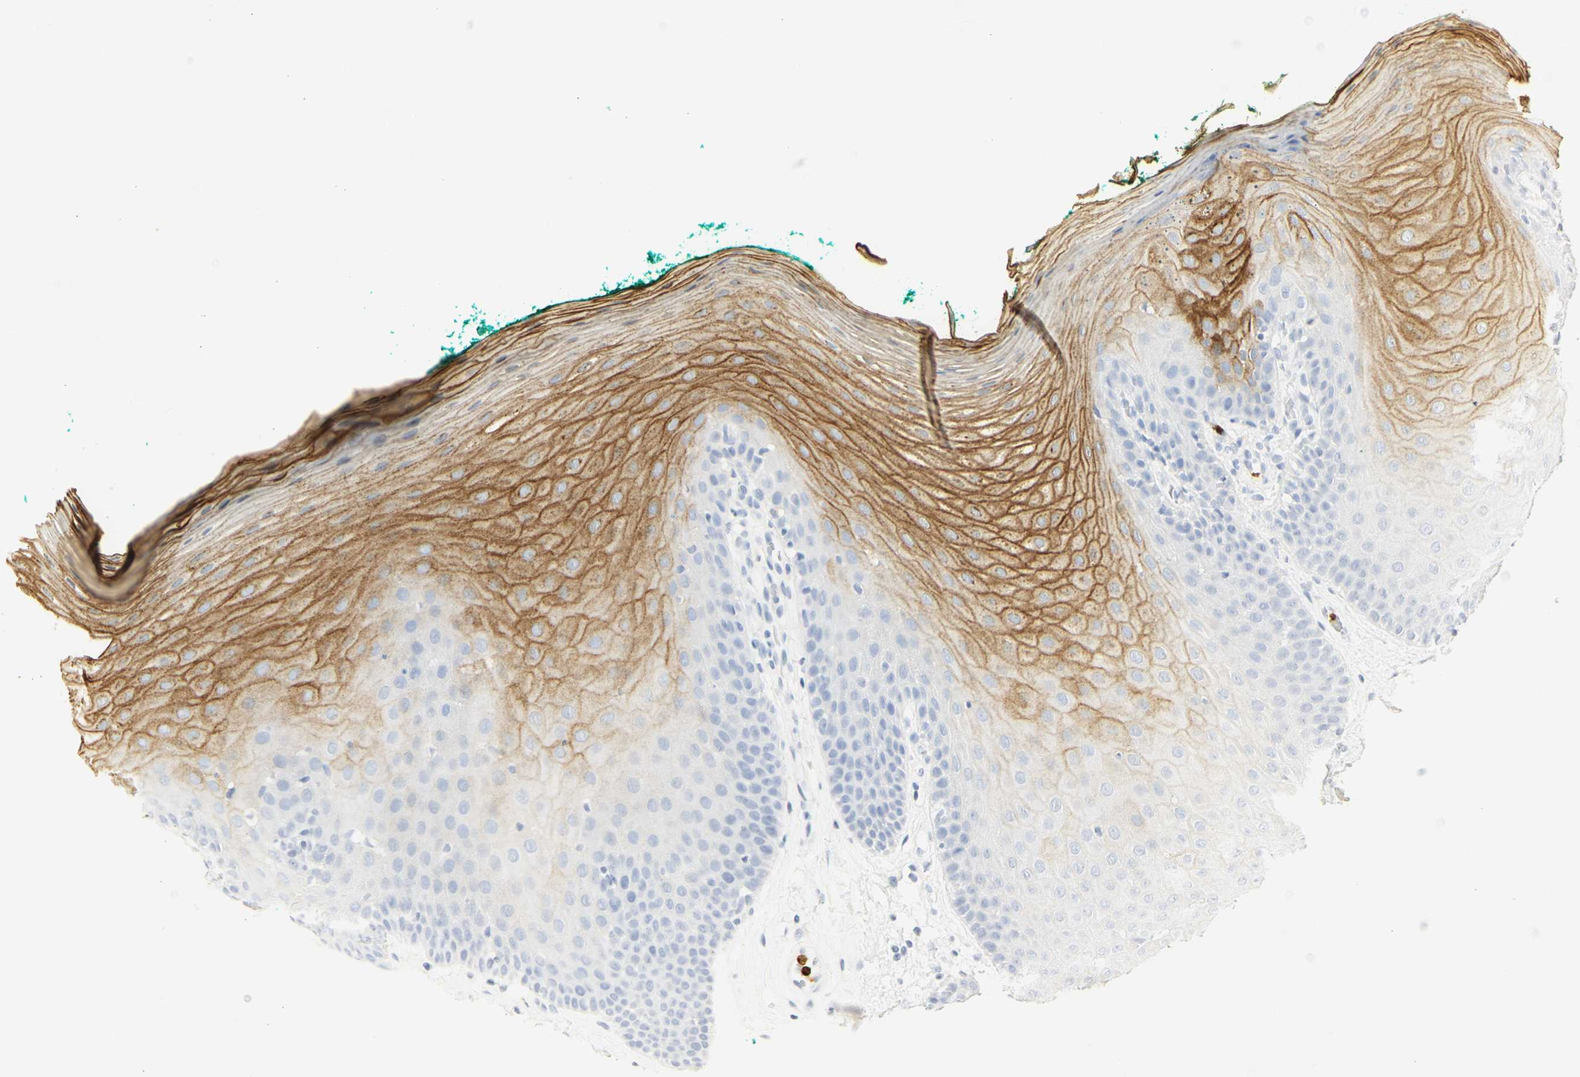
{"staining": {"intensity": "moderate", "quantity": "25%-75%", "location": "cytoplasmic/membranous"}, "tissue": "oral mucosa", "cell_type": "Squamous epithelial cells", "image_type": "normal", "snomed": [{"axis": "morphology", "description": "Normal tissue, NOS"}, {"axis": "topography", "description": "Skeletal muscle"}, {"axis": "topography", "description": "Oral tissue"}], "caption": "Immunohistochemical staining of benign oral mucosa displays 25%-75% levels of moderate cytoplasmic/membranous protein positivity in about 25%-75% of squamous epithelial cells. (DAB = brown stain, brightfield microscopy at high magnification).", "gene": "CEACAM5", "patient": {"sex": "male", "age": 58}}